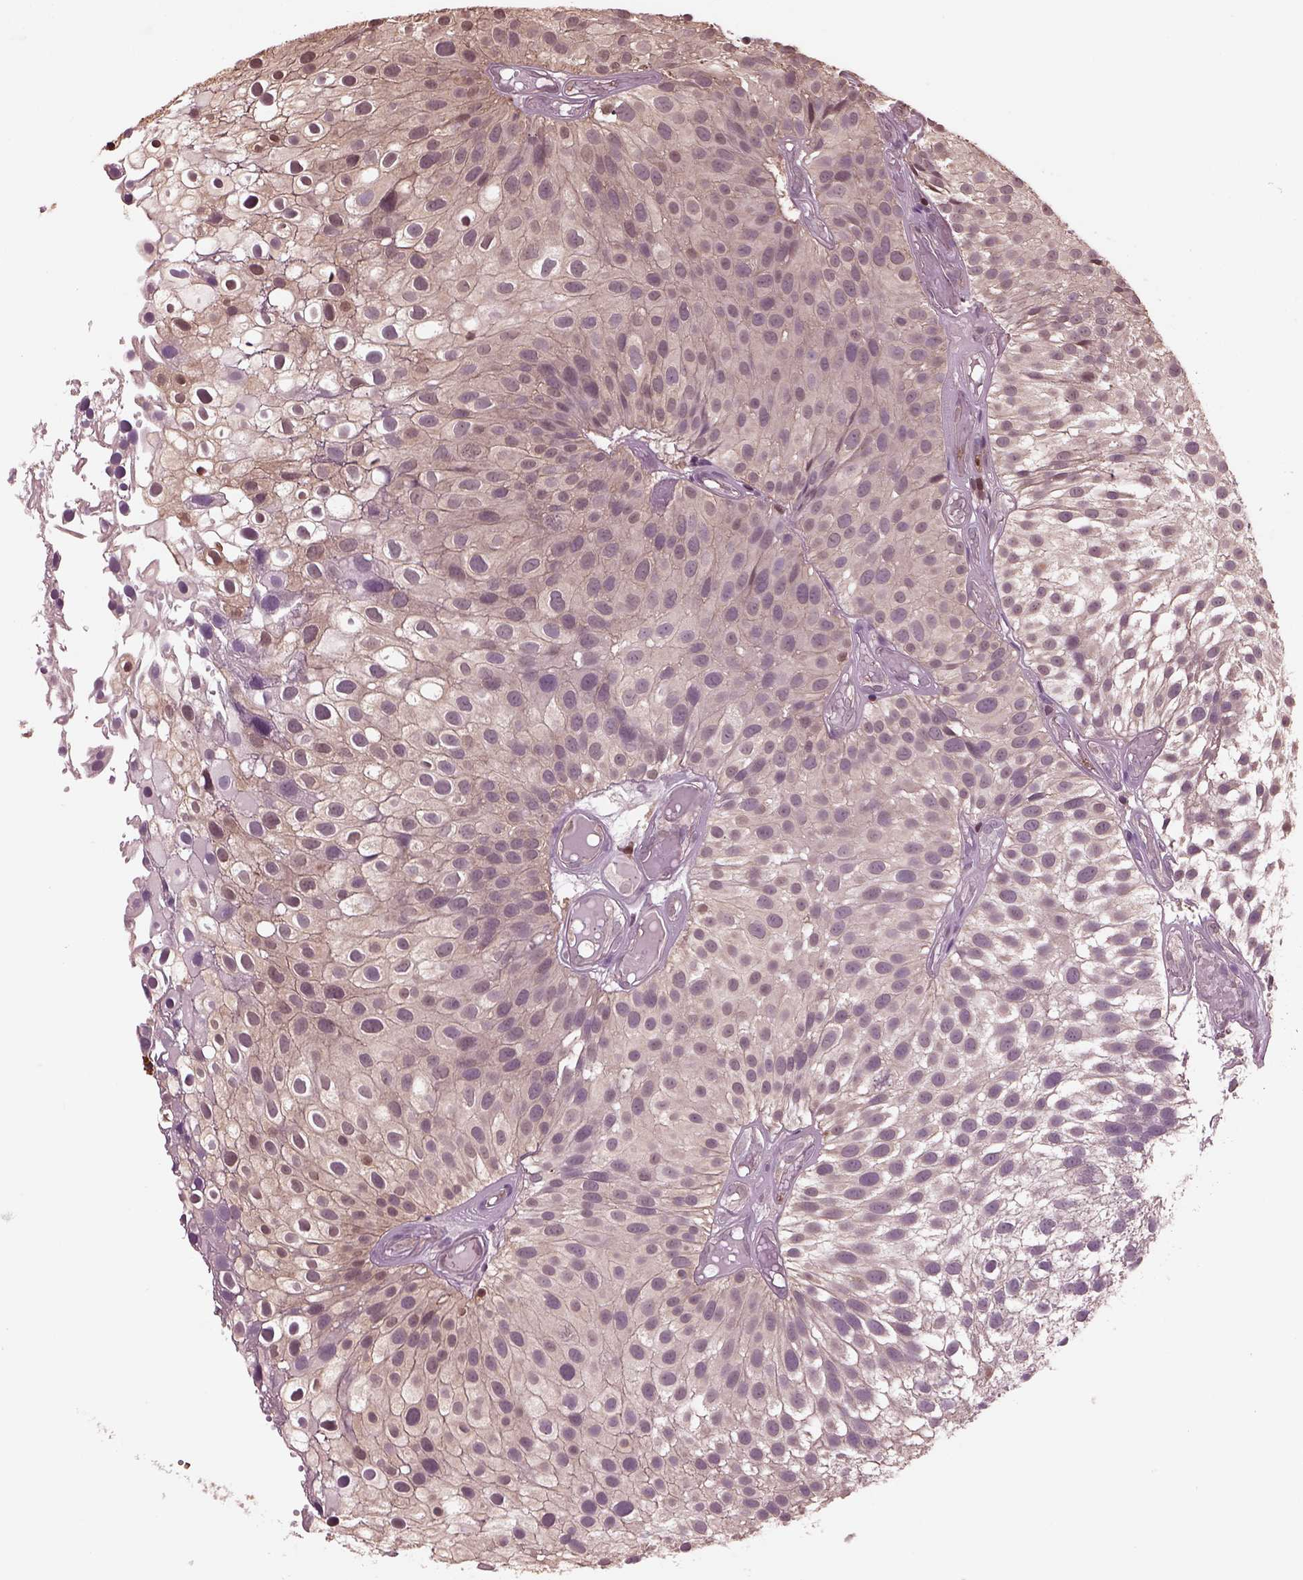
{"staining": {"intensity": "weak", "quantity": ">75%", "location": "cytoplasmic/membranous"}, "tissue": "urothelial cancer", "cell_type": "Tumor cells", "image_type": "cancer", "snomed": [{"axis": "morphology", "description": "Urothelial carcinoma, Low grade"}, {"axis": "topography", "description": "Urinary bladder"}], "caption": "A micrograph showing weak cytoplasmic/membranous positivity in approximately >75% of tumor cells in urothelial carcinoma (low-grade), as visualized by brown immunohistochemical staining.", "gene": "IL31RA", "patient": {"sex": "male", "age": 79}}